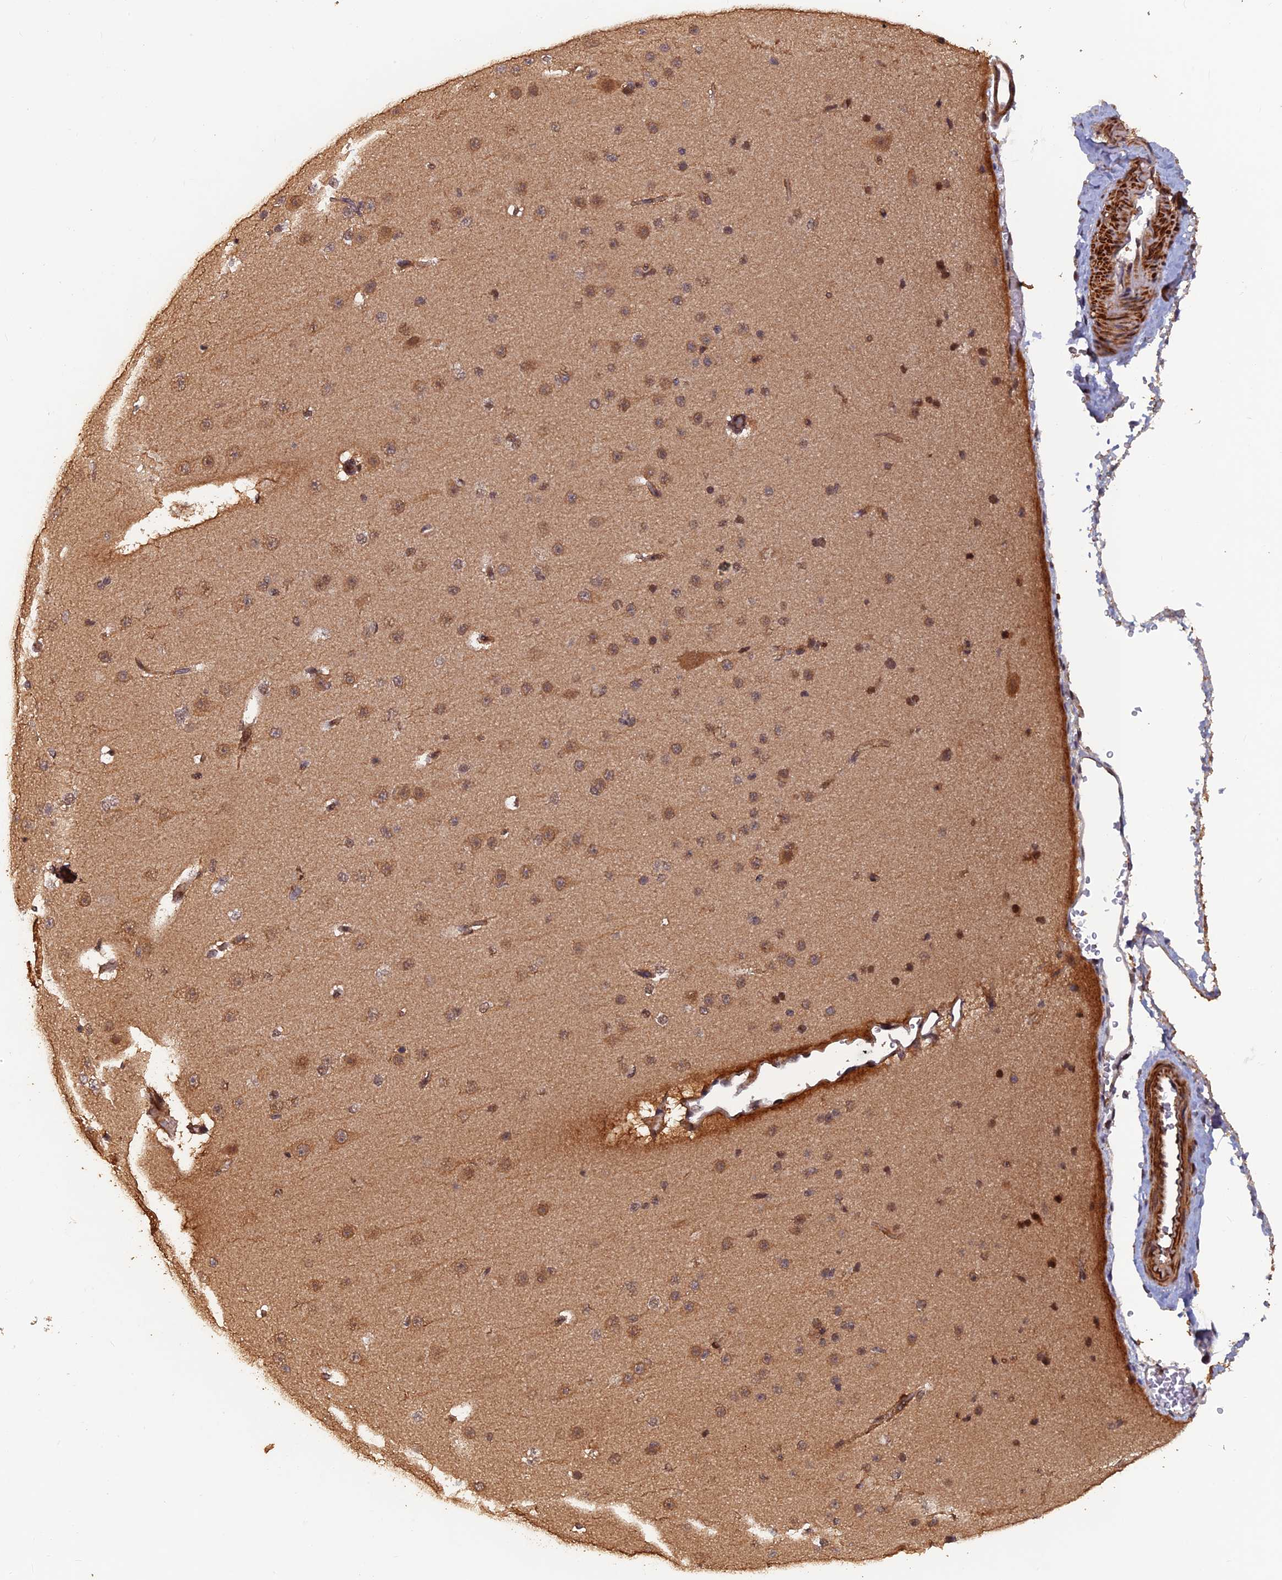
{"staining": {"intensity": "moderate", "quantity": ">75%", "location": "cytoplasmic/membranous,nuclear"}, "tissue": "cerebral cortex", "cell_type": "Endothelial cells", "image_type": "normal", "snomed": [{"axis": "morphology", "description": "Normal tissue, NOS"}, {"axis": "morphology", "description": "Developmental malformation"}, {"axis": "topography", "description": "Cerebral cortex"}], "caption": "Immunohistochemistry image of normal cerebral cortex: cerebral cortex stained using immunohistochemistry demonstrates medium levels of moderate protein expression localized specifically in the cytoplasmic/membranous,nuclear of endothelial cells, appearing as a cytoplasmic/membranous,nuclear brown color.", "gene": "FAM53C", "patient": {"sex": "female", "age": 30}}